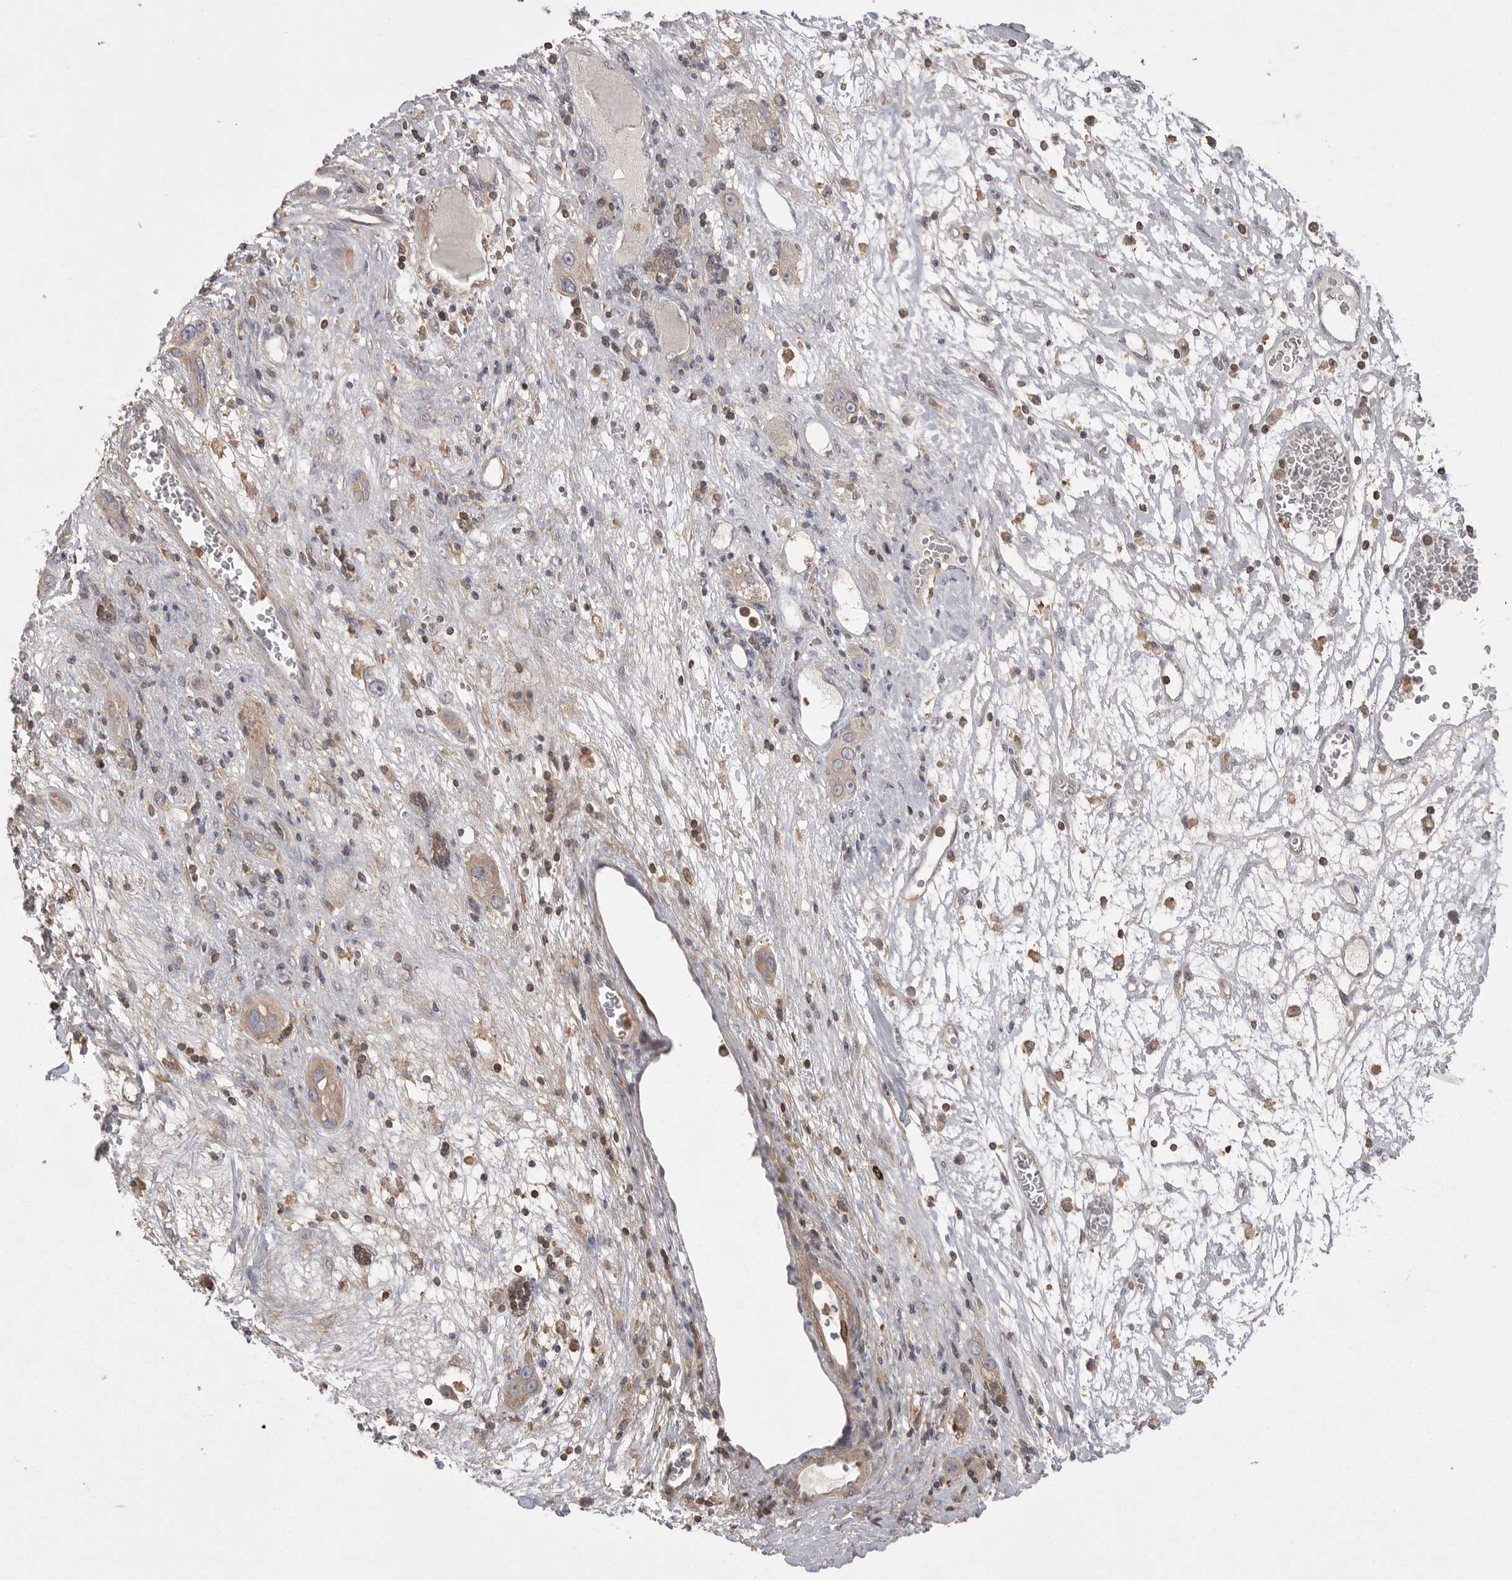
{"staining": {"intensity": "weak", "quantity": ">75%", "location": "cytoplasmic/membranous"}, "tissue": "liver cancer", "cell_type": "Tumor cells", "image_type": "cancer", "snomed": [{"axis": "morphology", "description": "Carcinoma, Hepatocellular, NOS"}, {"axis": "topography", "description": "Liver"}], "caption": "Tumor cells reveal low levels of weak cytoplasmic/membranous positivity in about >75% of cells in liver cancer (hepatocellular carcinoma).", "gene": "TOP2A", "patient": {"sex": "female", "age": 73}}